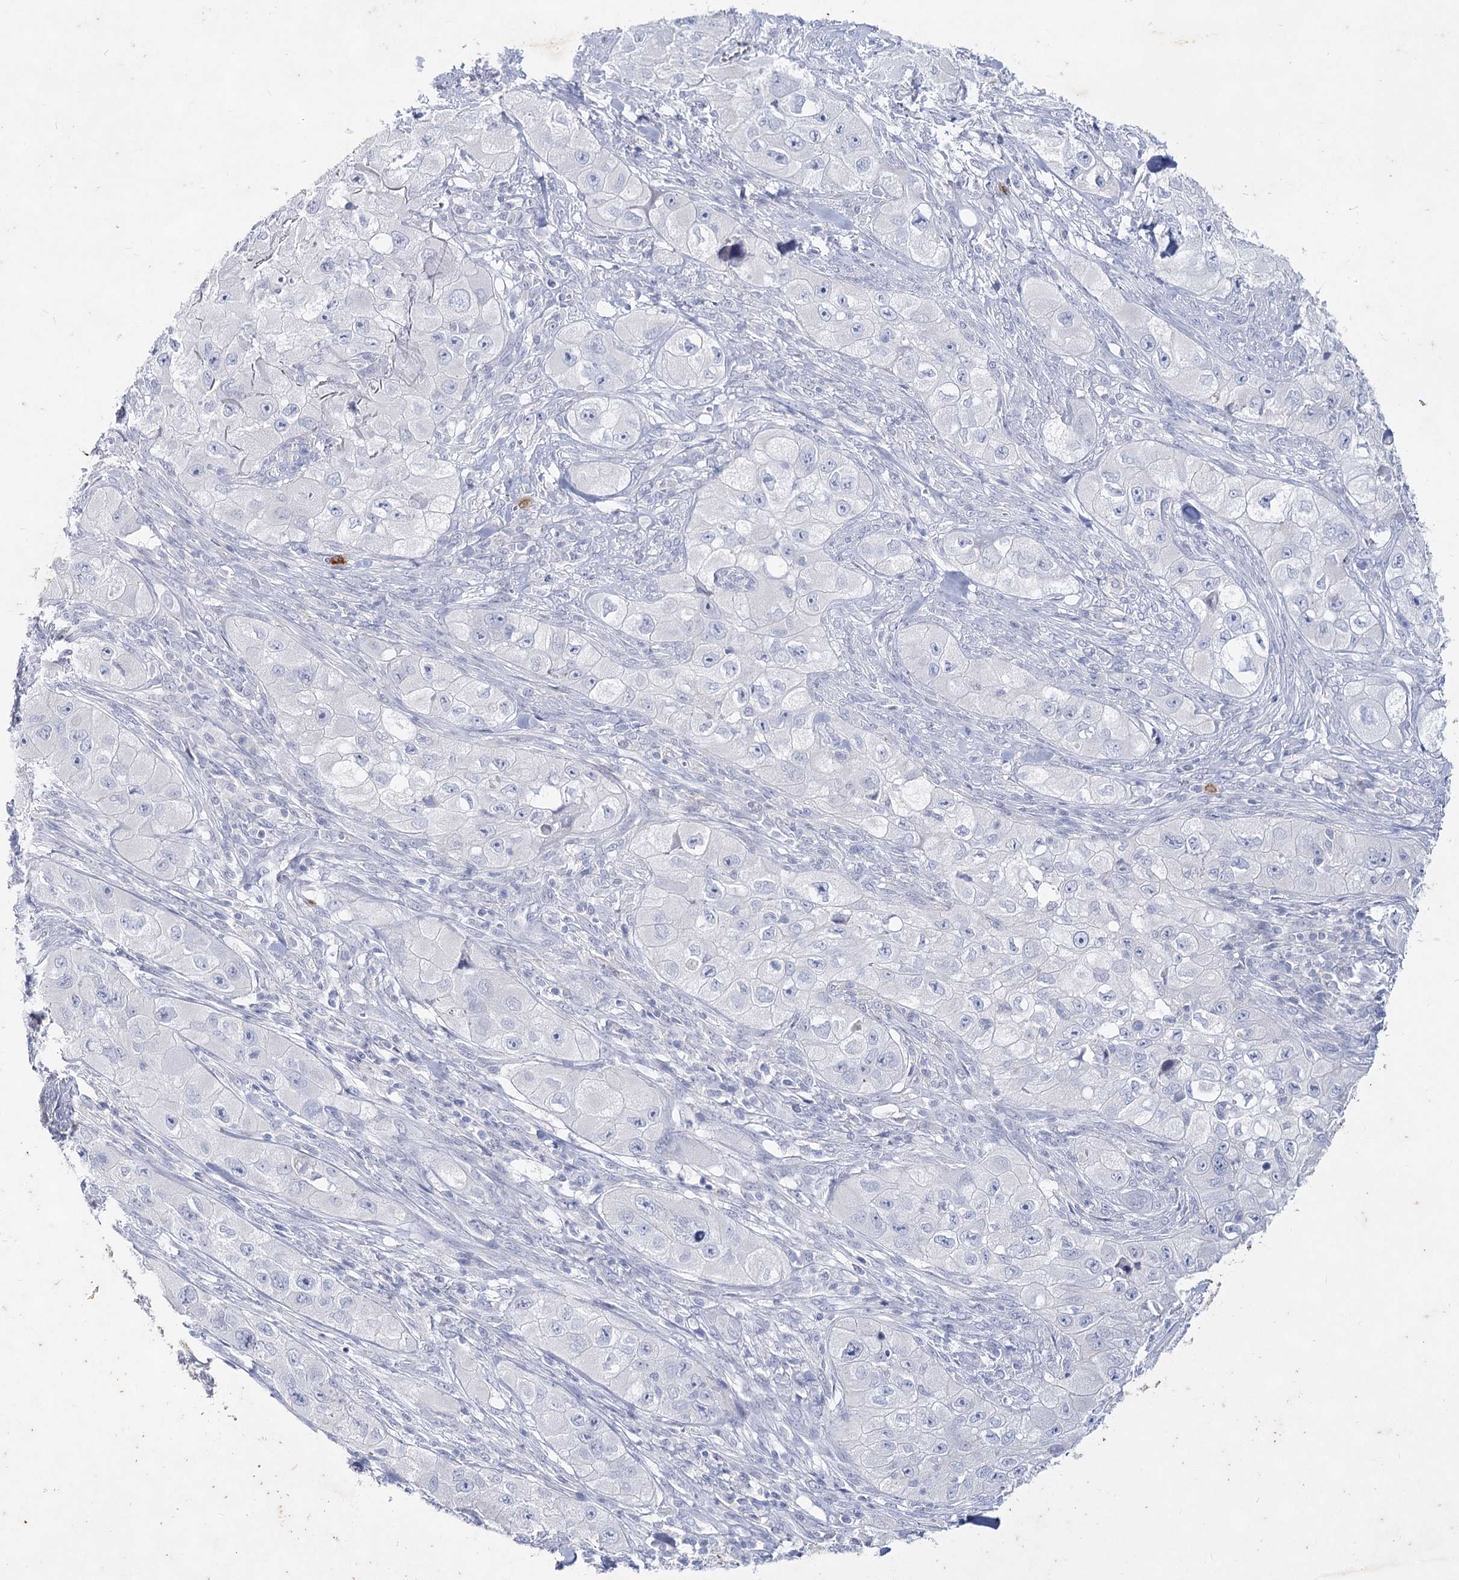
{"staining": {"intensity": "negative", "quantity": "none", "location": "none"}, "tissue": "skin cancer", "cell_type": "Tumor cells", "image_type": "cancer", "snomed": [{"axis": "morphology", "description": "Squamous cell carcinoma, NOS"}, {"axis": "topography", "description": "Skin"}, {"axis": "topography", "description": "Subcutis"}], "caption": "IHC histopathology image of skin cancer (squamous cell carcinoma) stained for a protein (brown), which reveals no positivity in tumor cells.", "gene": "CCDC73", "patient": {"sex": "male", "age": 73}}